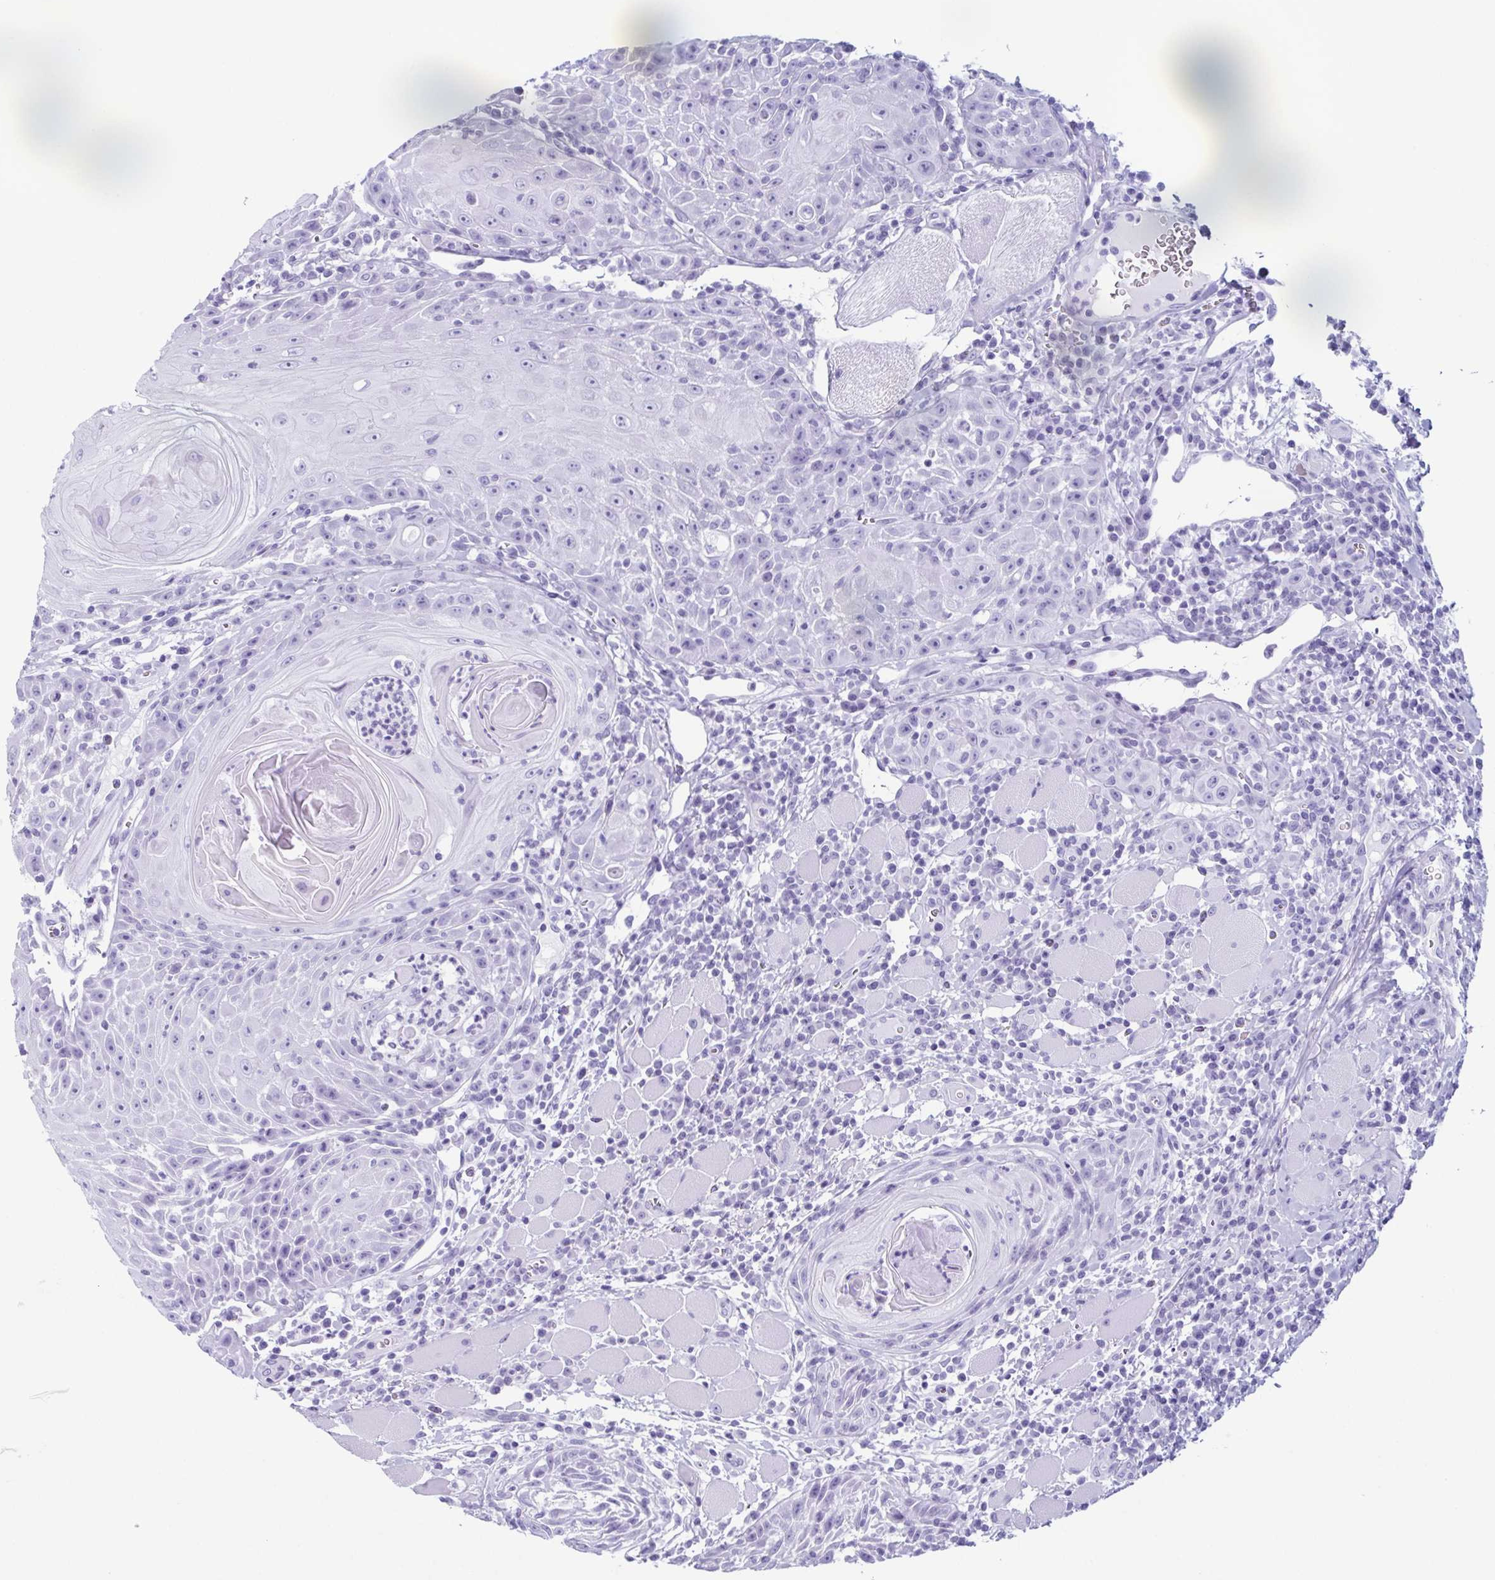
{"staining": {"intensity": "negative", "quantity": "none", "location": "none"}, "tissue": "head and neck cancer", "cell_type": "Tumor cells", "image_type": "cancer", "snomed": [{"axis": "morphology", "description": "Squamous cell carcinoma, NOS"}, {"axis": "topography", "description": "Head-Neck"}], "caption": "DAB (3,3'-diaminobenzidine) immunohistochemical staining of head and neck squamous cell carcinoma reveals no significant staining in tumor cells. (Brightfield microscopy of DAB IHC at high magnification).", "gene": "ENKUR", "patient": {"sex": "male", "age": 52}}